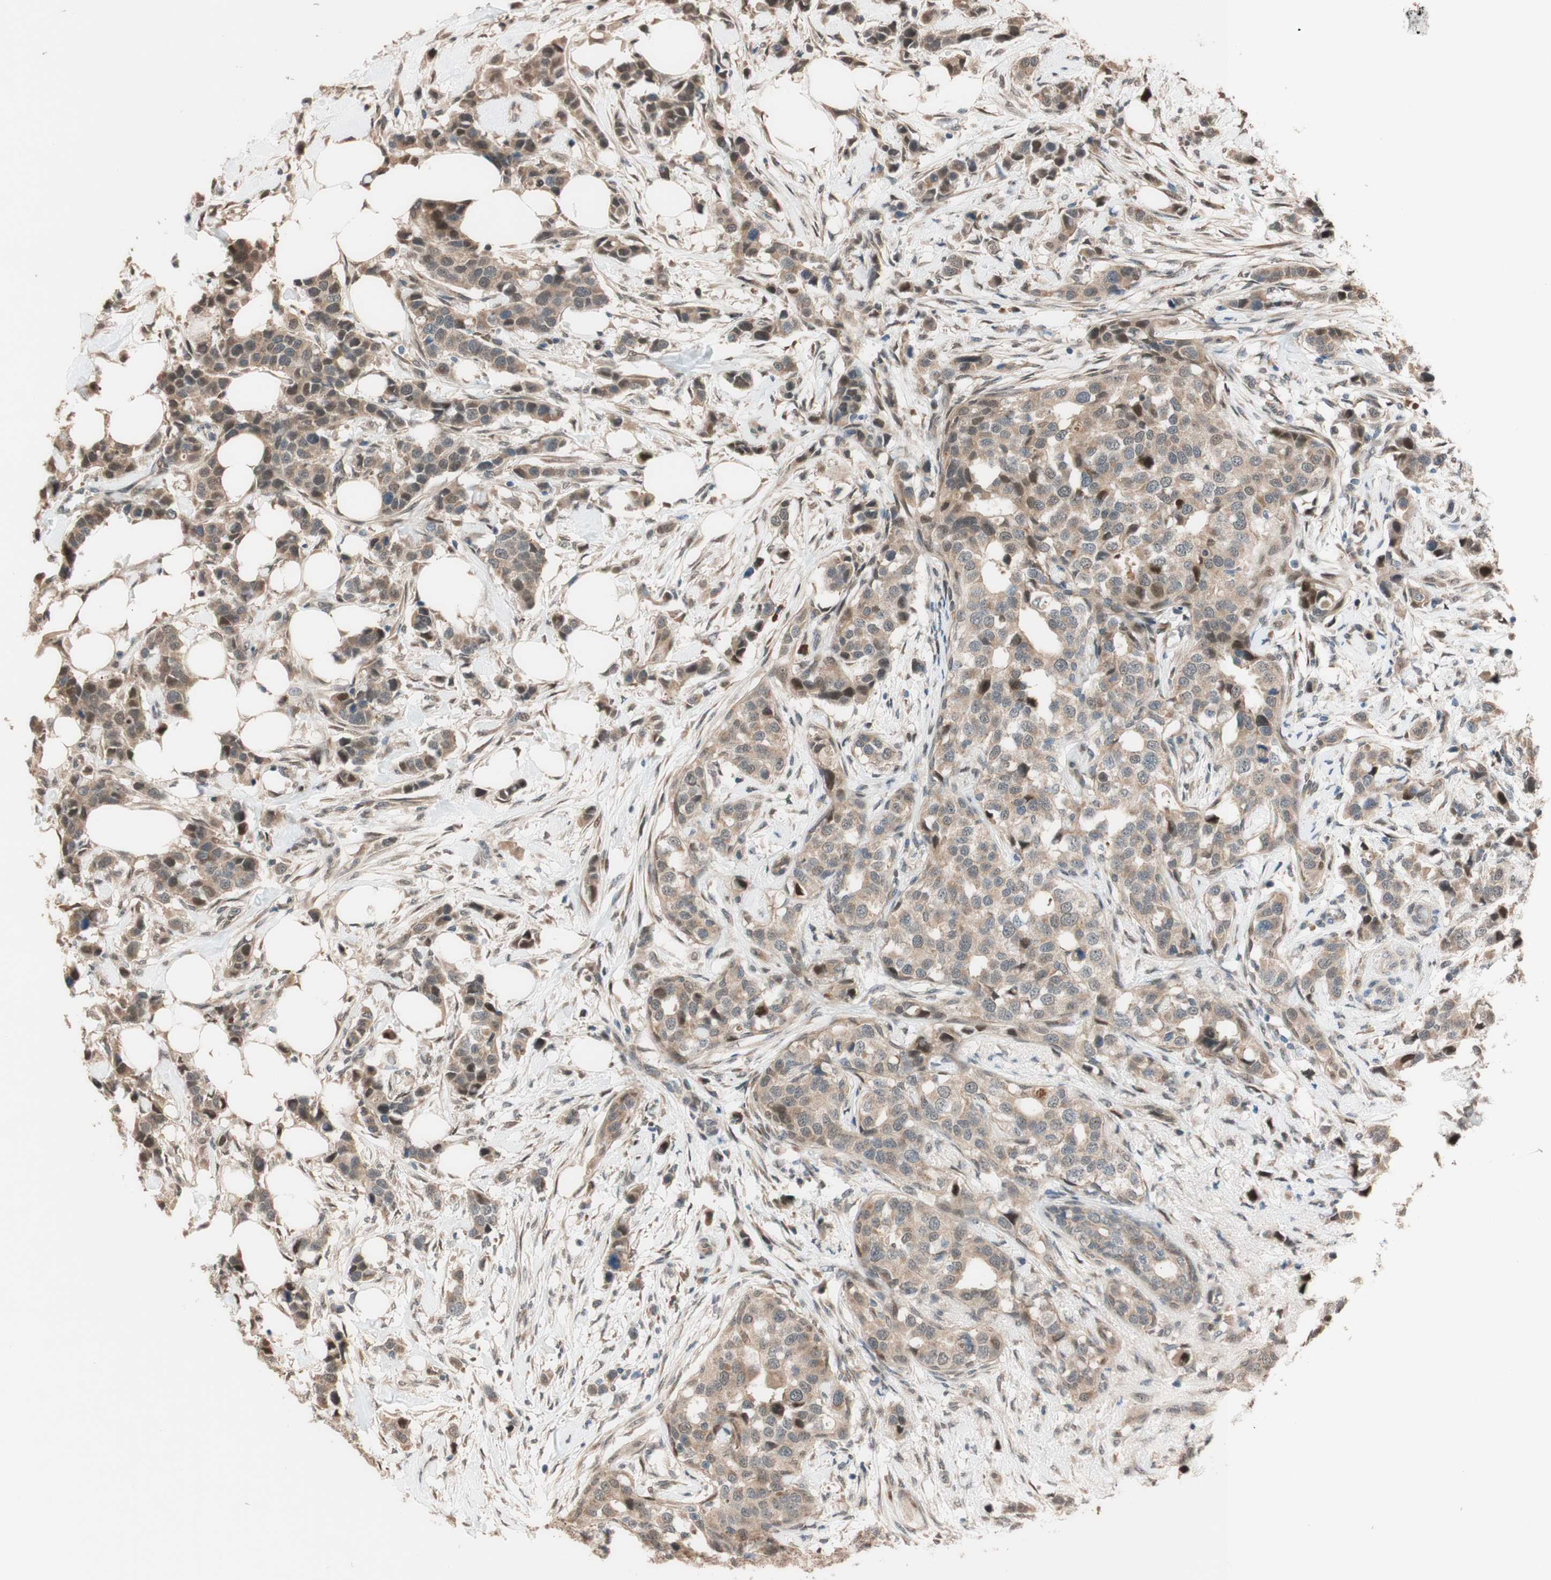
{"staining": {"intensity": "moderate", "quantity": ">75%", "location": "cytoplasmic/membranous"}, "tissue": "breast cancer", "cell_type": "Tumor cells", "image_type": "cancer", "snomed": [{"axis": "morphology", "description": "Normal tissue, NOS"}, {"axis": "morphology", "description": "Duct carcinoma"}, {"axis": "topography", "description": "Breast"}], "caption": "Moderate cytoplasmic/membranous protein staining is seen in approximately >75% of tumor cells in breast cancer.", "gene": "CCNC", "patient": {"sex": "female", "age": 50}}